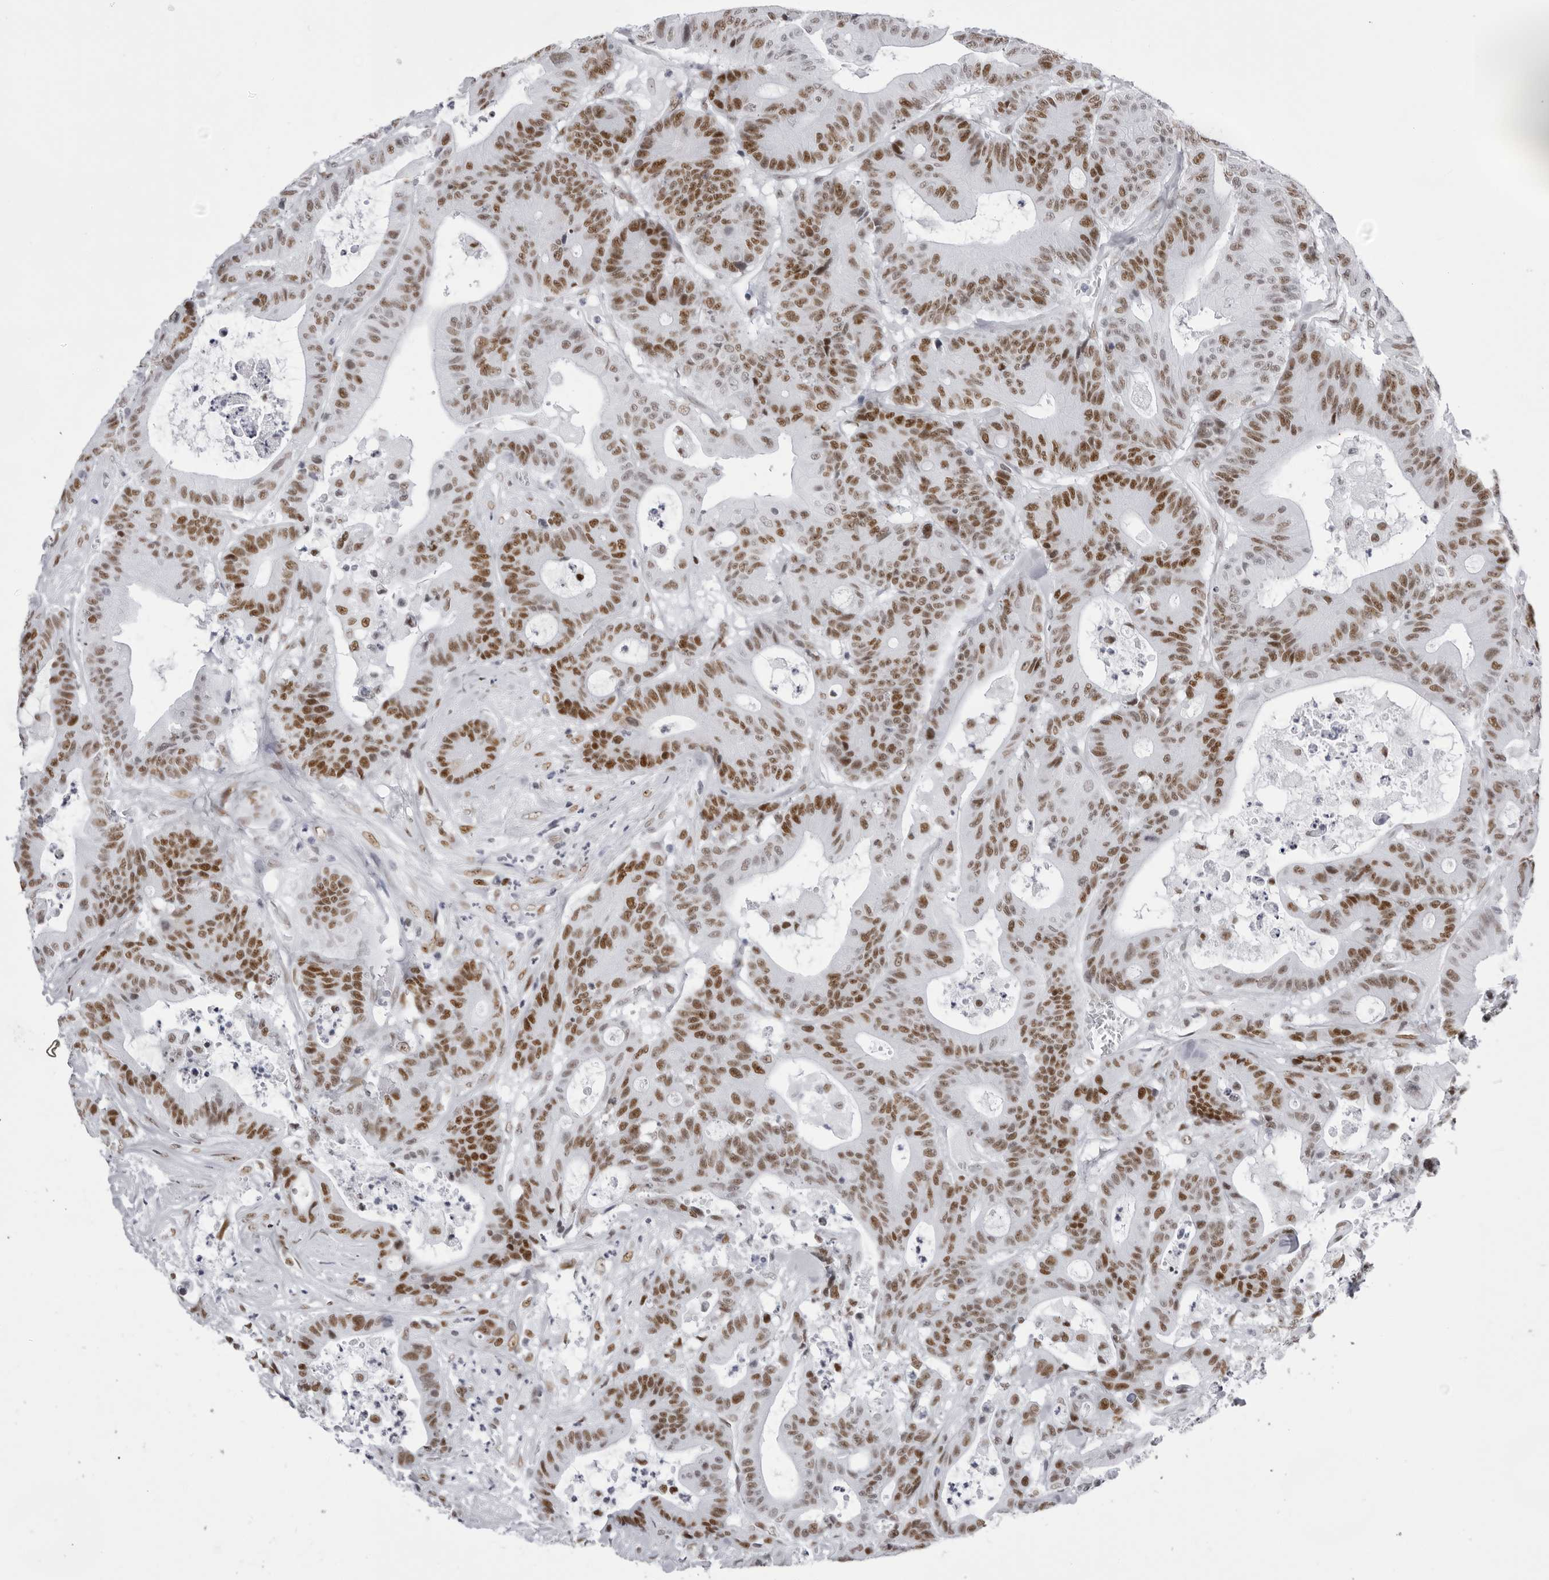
{"staining": {"intensity": "strong", "quantity": ">75%", "location": "nuclear"}, "tissue": "colorectal cancer", "cell_type": "Tumor cells", "image_type": "cancer", "snomed": [{"axis": "morphology", "description": "Adenocarcinoma, NOS"}, {"axis": "topography", "description": "Colon"}], "caption": "Colorectal cancer tissue reveals strong nuclear expression in approximately >75% of tumor cells", "gene": "IRF2BP2", "patient": {"sex": "female", "age": 84}}